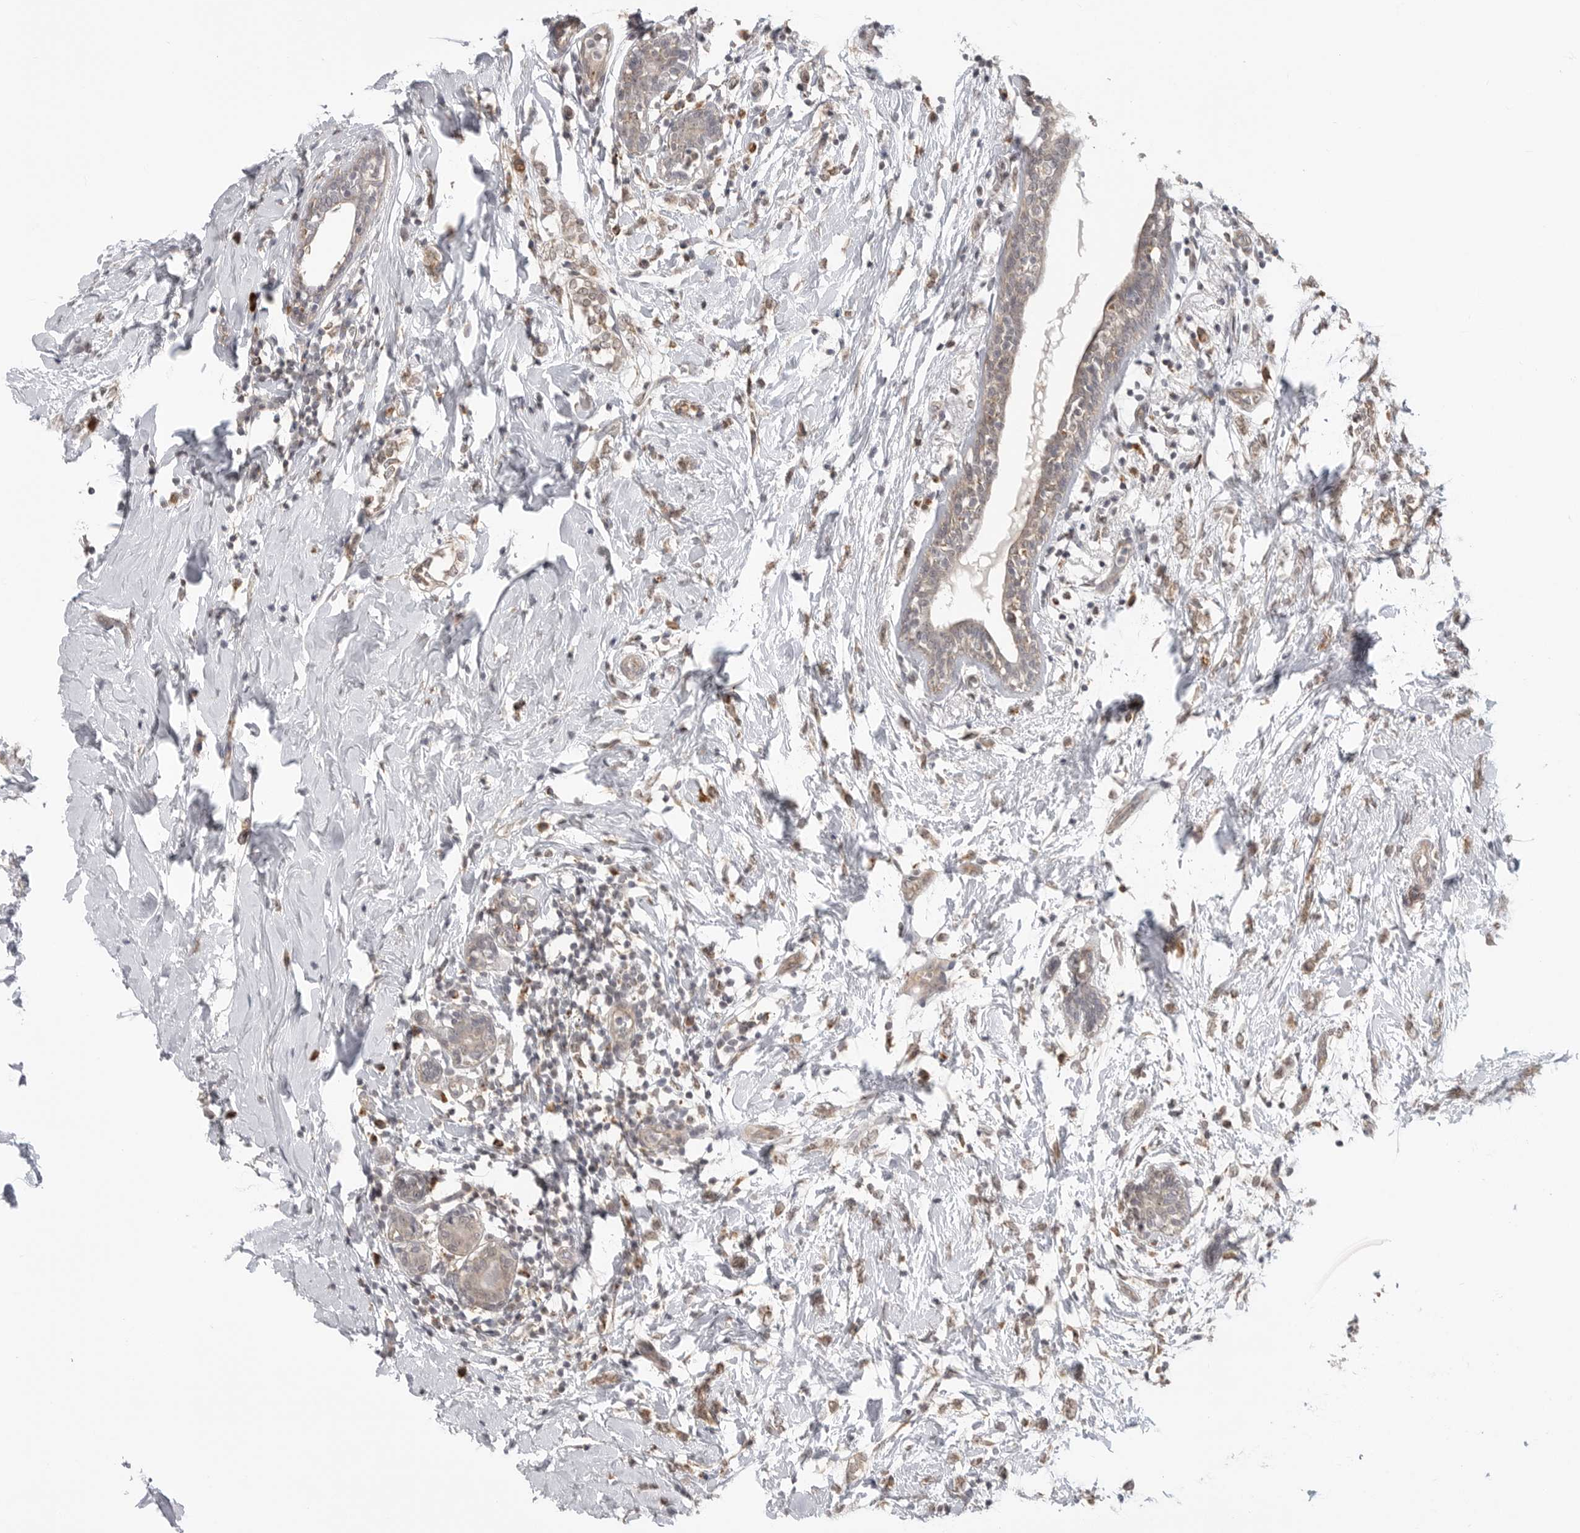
{"staining": {"intensity": "weak", "quantity": "<25%", "location": "cytoplasmic/membranous"}, "tissue": "breast cancer", "cell_type": "Tumor cells", "image_type": "cancer", "snomed": [{"axis": "morphology", "description": "Normal tissue, NOS"}, {"axis": "morphology", "description": "Lobular carcinoma"}, {"axis": "topography", "description": "Breast"}], "caption": "Immunohistochemistry (IHC) of human breast lobular carcinoma exhibits no staining in tumor cells.", "gene": "KALRN", "patient": {"sex": "female", "age": 47}}